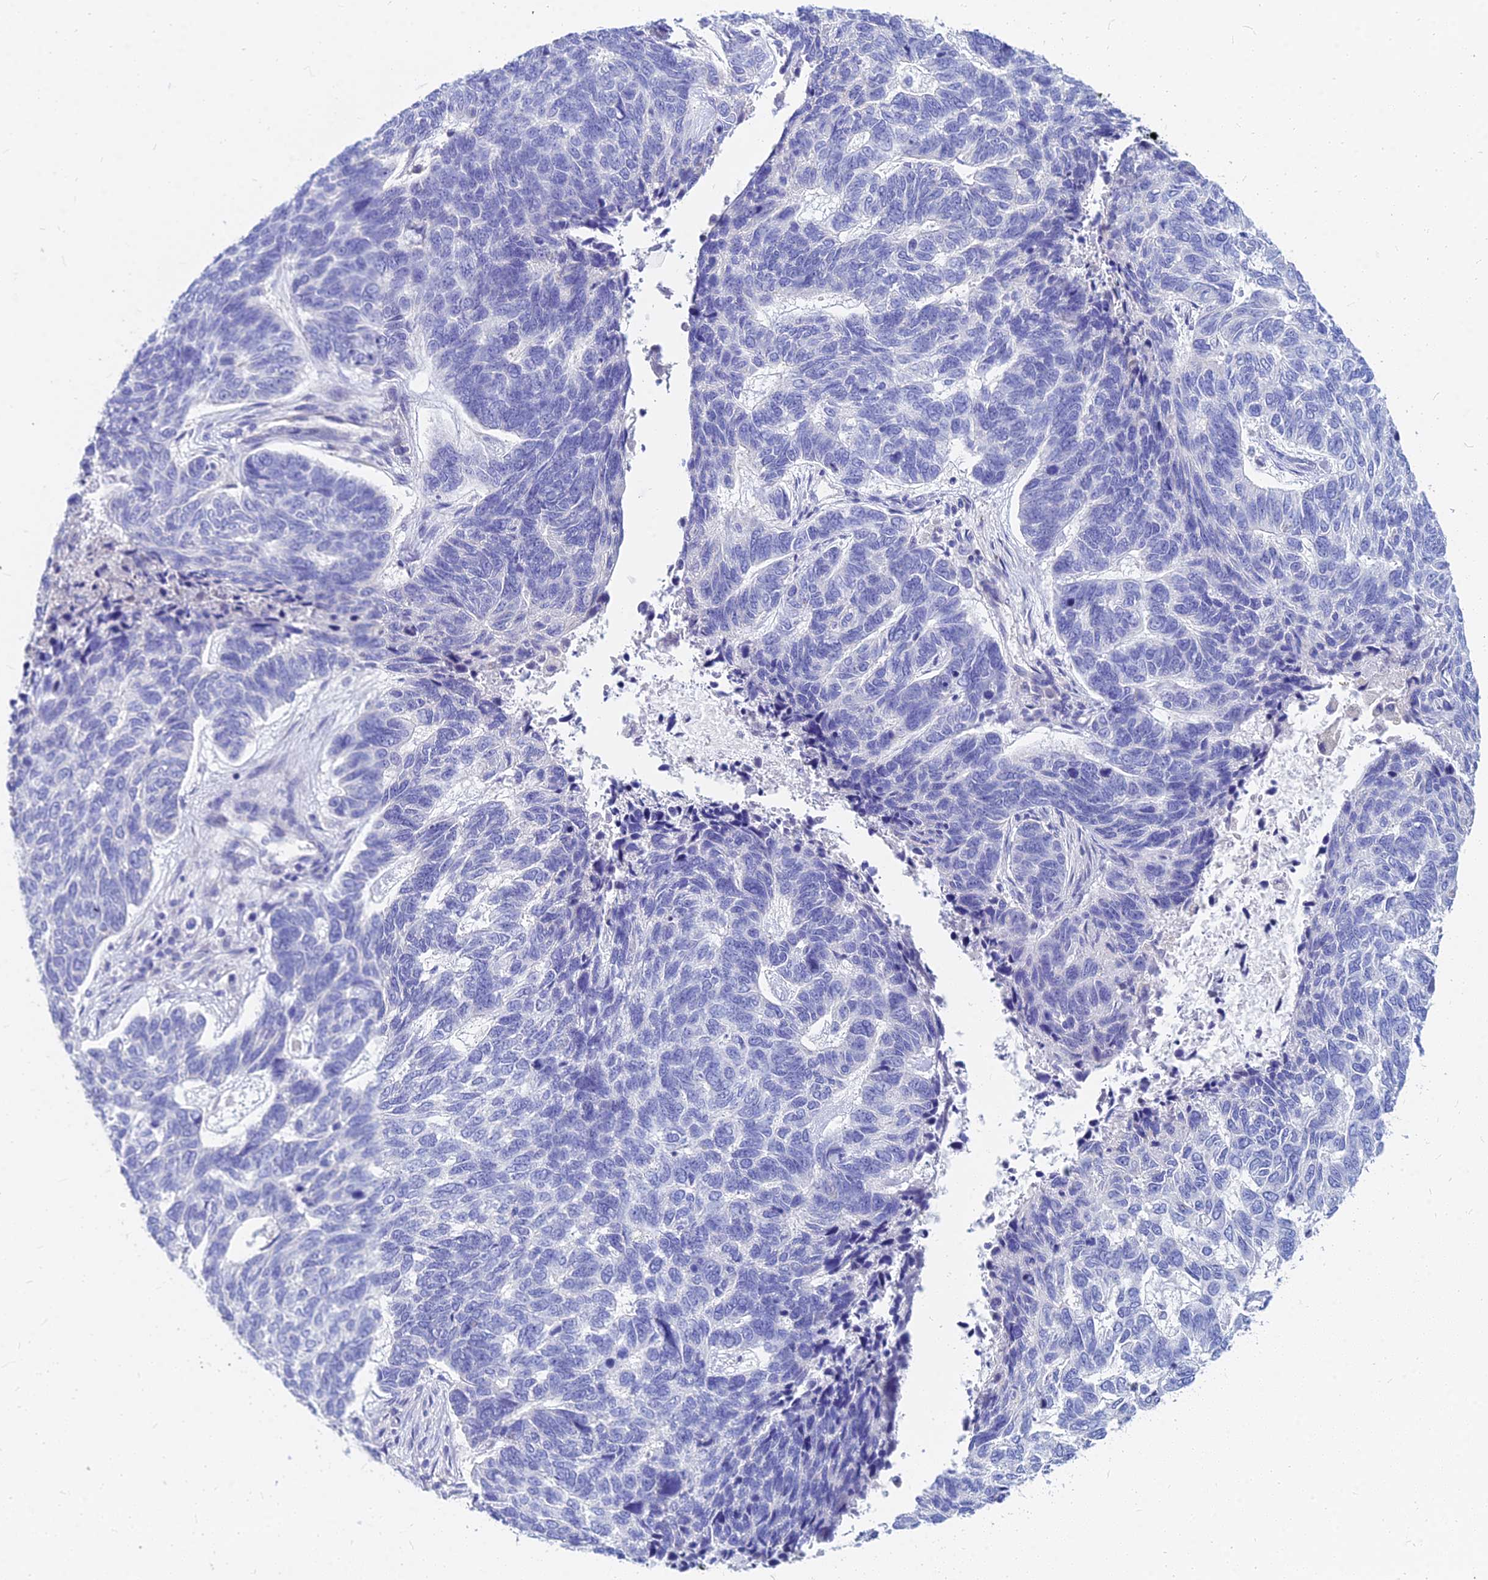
{"staining": {"intensity": "negative", "quantity": "none", "location": "none"}, "tissue": "skin cancer", "cell_type": "Tumor cells", "image_type": "cancer", "snomed": [{"axis": "morphology", "description": "Basal cell carcinoma"}, {"axis": "topography", "description": "Skin"}], "caption": "Protein analysis of skin cancer exhibits no significant positivity in tumor cells.", "gene": "ZNF552", "patient": {"sex": "female", "age": 65}}